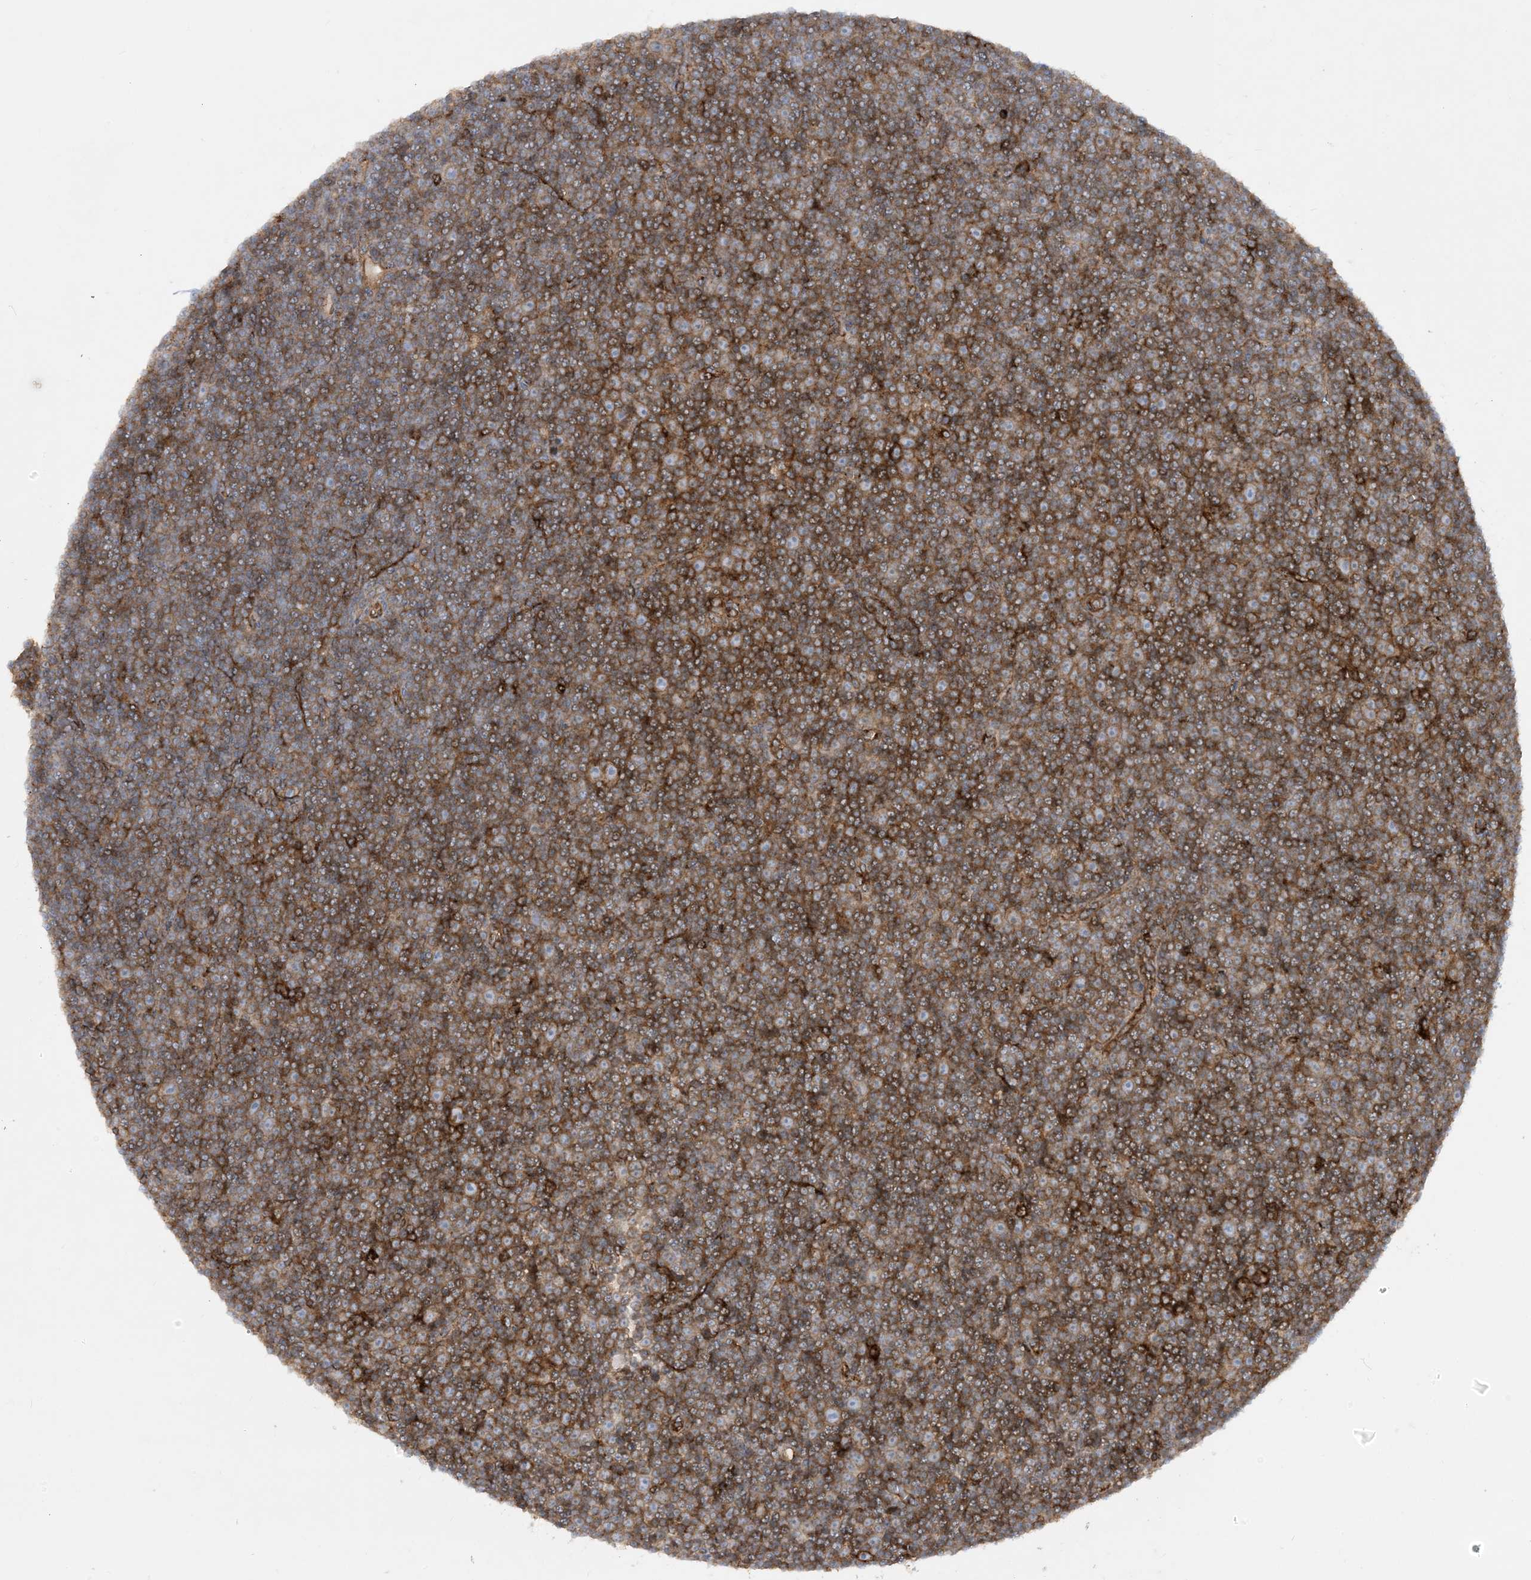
{"staining": {"intensity": "moderate", "quantity": ">75%", "location": "cytoplasmic/membranous"}, "tissue": "lymphoma", "cell_type": "Tumor cells", "image_type": "cancer", "snomed": [{"axis": "morphology", "description": "Malignant lymphoma, non-Hodgkin's type, Low grade"}, {"axis": "topography", "description": "Lymph node"}], "caption": "The immunohistochemical stain shows moderate cytoplasmic/membranous expression in tumor cells of lymphoma tissue.", "gene": "HLA-E", "patient": {"sex": "female", "age": 67}}